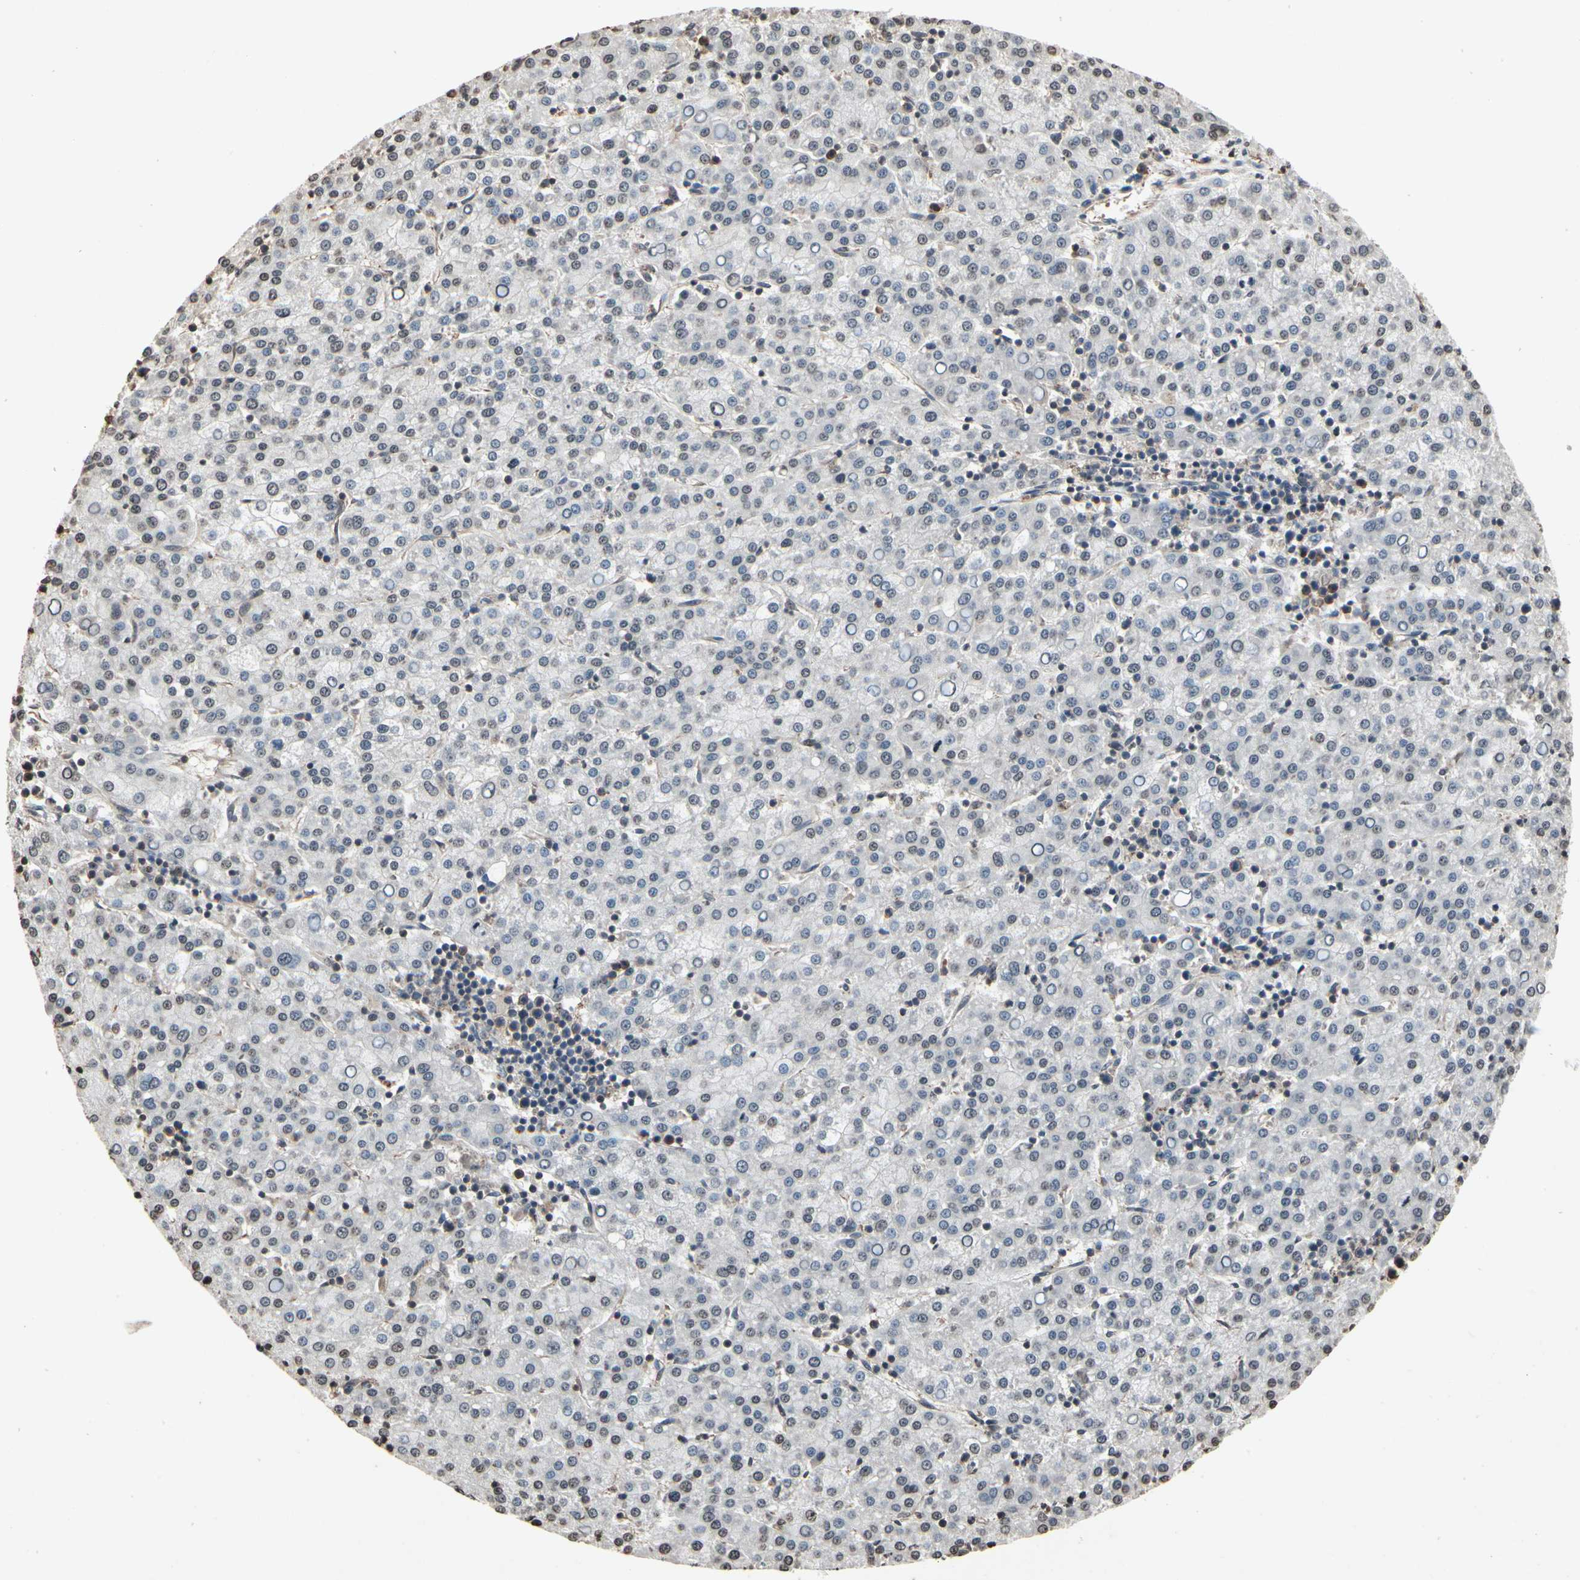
{"staining": {"intensity": "negative", "quantity": "none", "location": "none"}, "tissue": "liver cancer", "cell_type": "Tumor cells", "image_type": "cancer", "snomed": [{"axis": "morphology", "description": "Carcinoma, Hepatocellular, NOS"}, {"axis": "topography", "description": "Liver"}], "caption": "The micrograph reveals no staining of tumor cells in hepatocellular carcinoma (liver).", "gene": "HIPK2", "patient": {"sex": "female", "age": 58}}